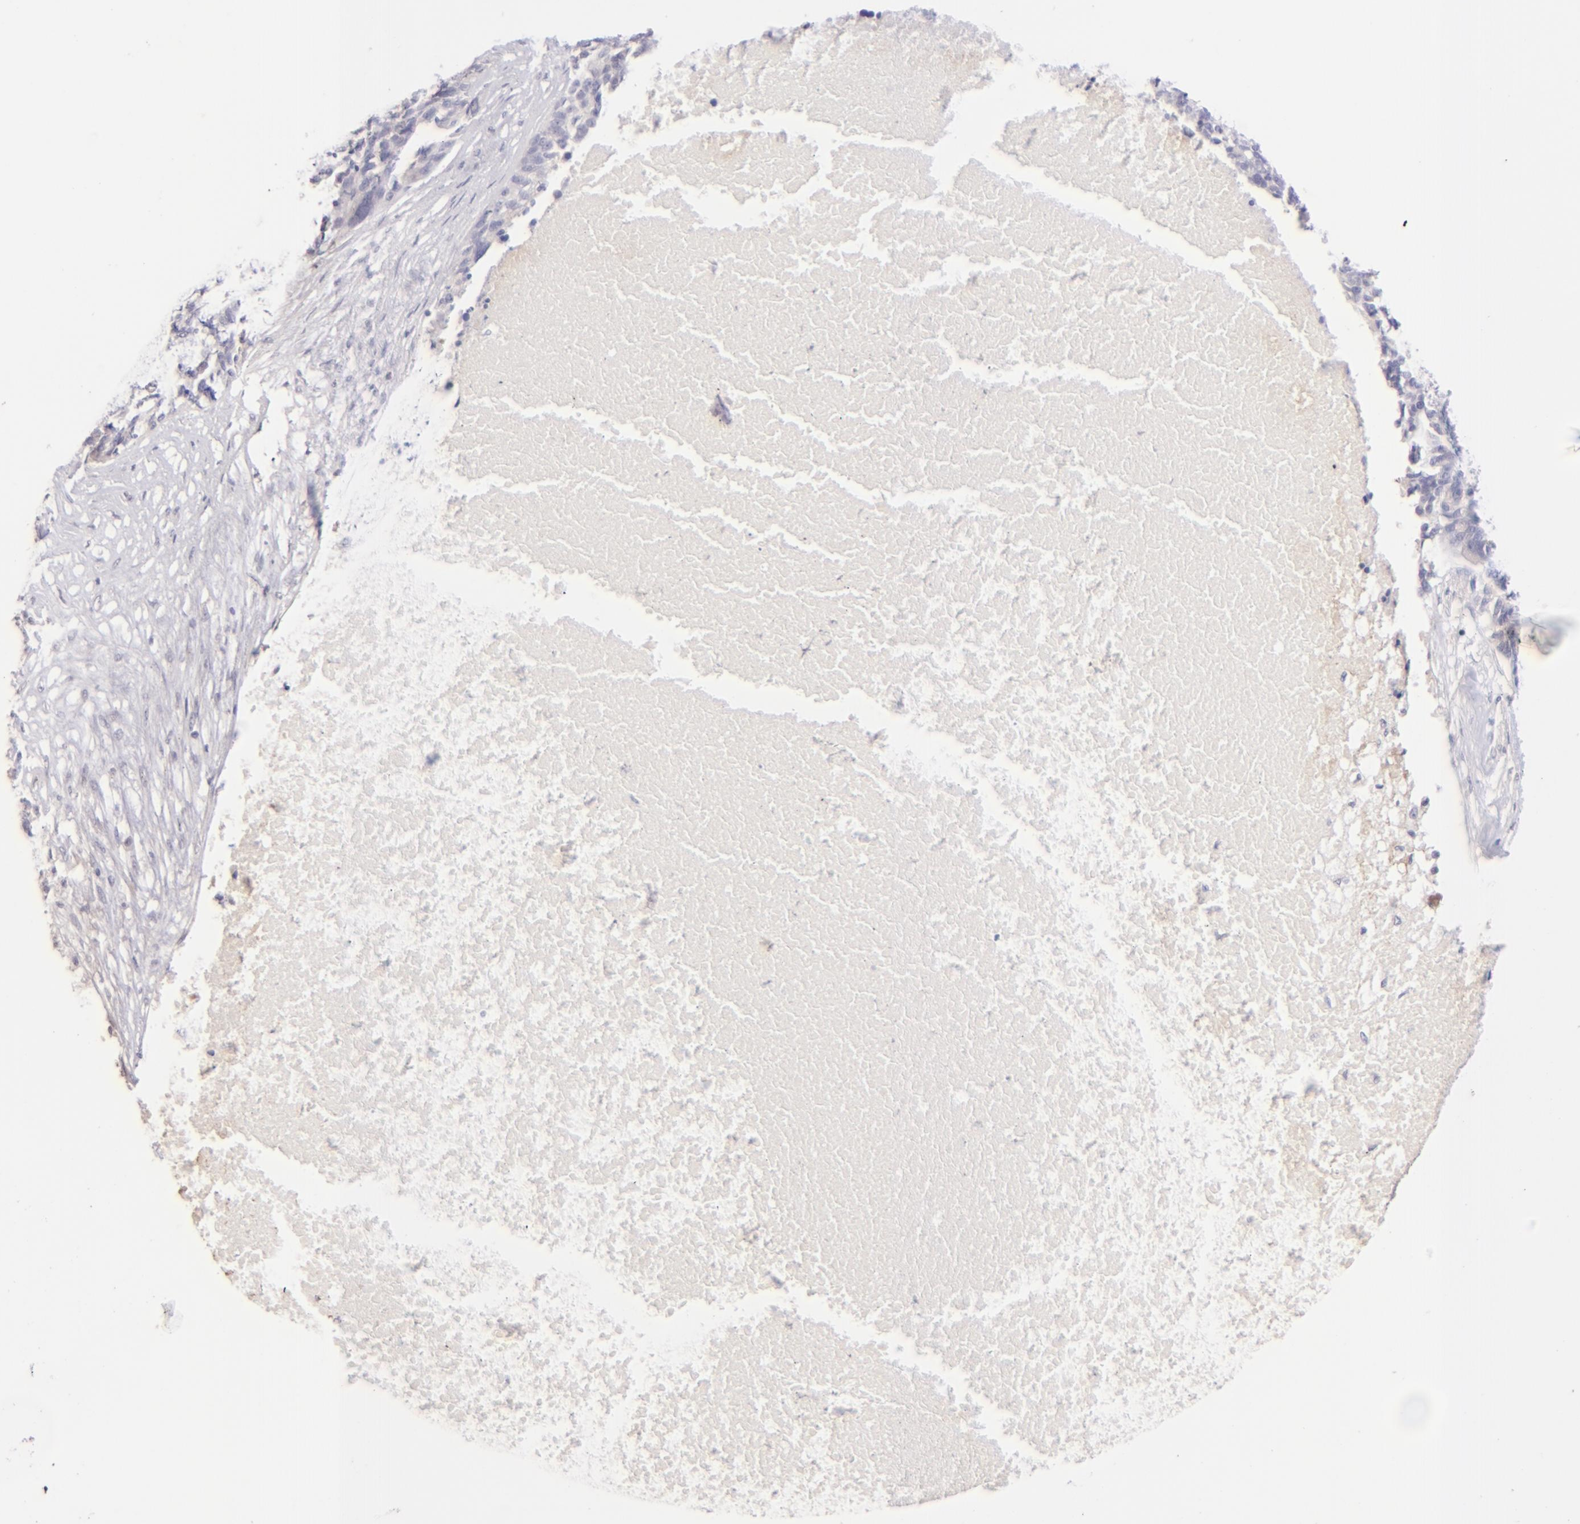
{"staining": {"intensity": "negative", "quantity": "none", "location": "none"}, "tissue": "ovarian cancer", "cell_type": "Tumor cells", "image_type": "cancer", "snomed": [{"axis": "morphology", "description": "Cystadenocarcinoma, serous, NOS"}, {"axis": "topography", "description": "Ovary"}], "caption": "DAB (3,3'-diaminobenzidine) immunohistochemical staining of human serous cystadenocarcinoma (ovarian) displays no significant positivity in tumor cells.", "gene": "MAGEA1", "patient": {"sex": "female", "age": 59}}